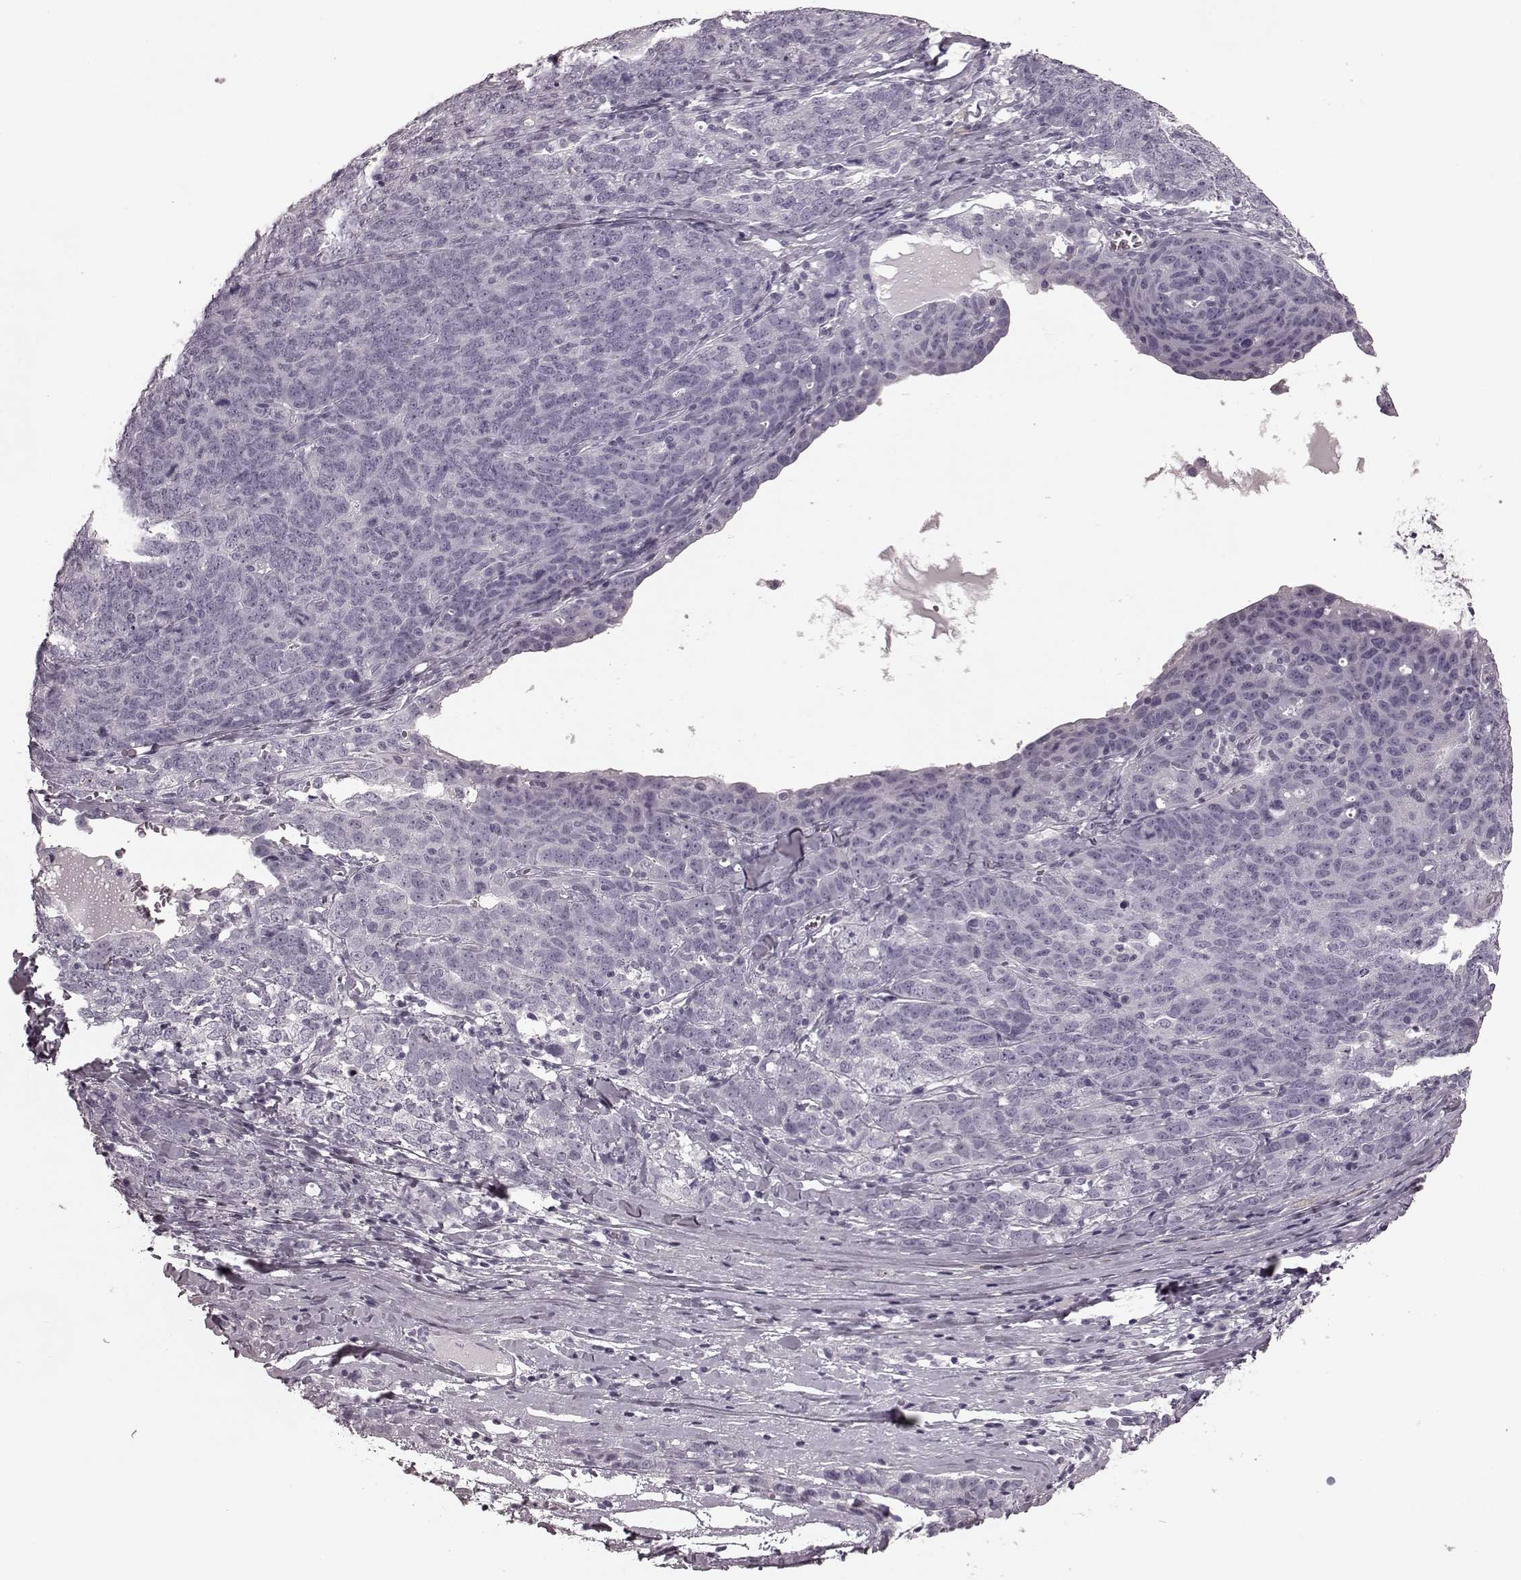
{"staining": {"intensity": "negative", "quantity": "none", "location": "none"}, "tissue": "ovarian cancer", "cell_type": "Tumor cells", "image_type": "cancer", "snomed": [{"axis": "morphology", "description": "Cystadenocarcinoma, serous, NOS"}, {"axis": "topography", "description": "Ovary"}], "caption": "High magnification brightfield microscopy of ovarian serous cystadenocarcinoma stained with DAB (brown) and counterstained with hematoxylin (blue): tumor cells show no significant expression.", "gene": "TRPM1", "patient": {"sex": "female", "age": 71}}